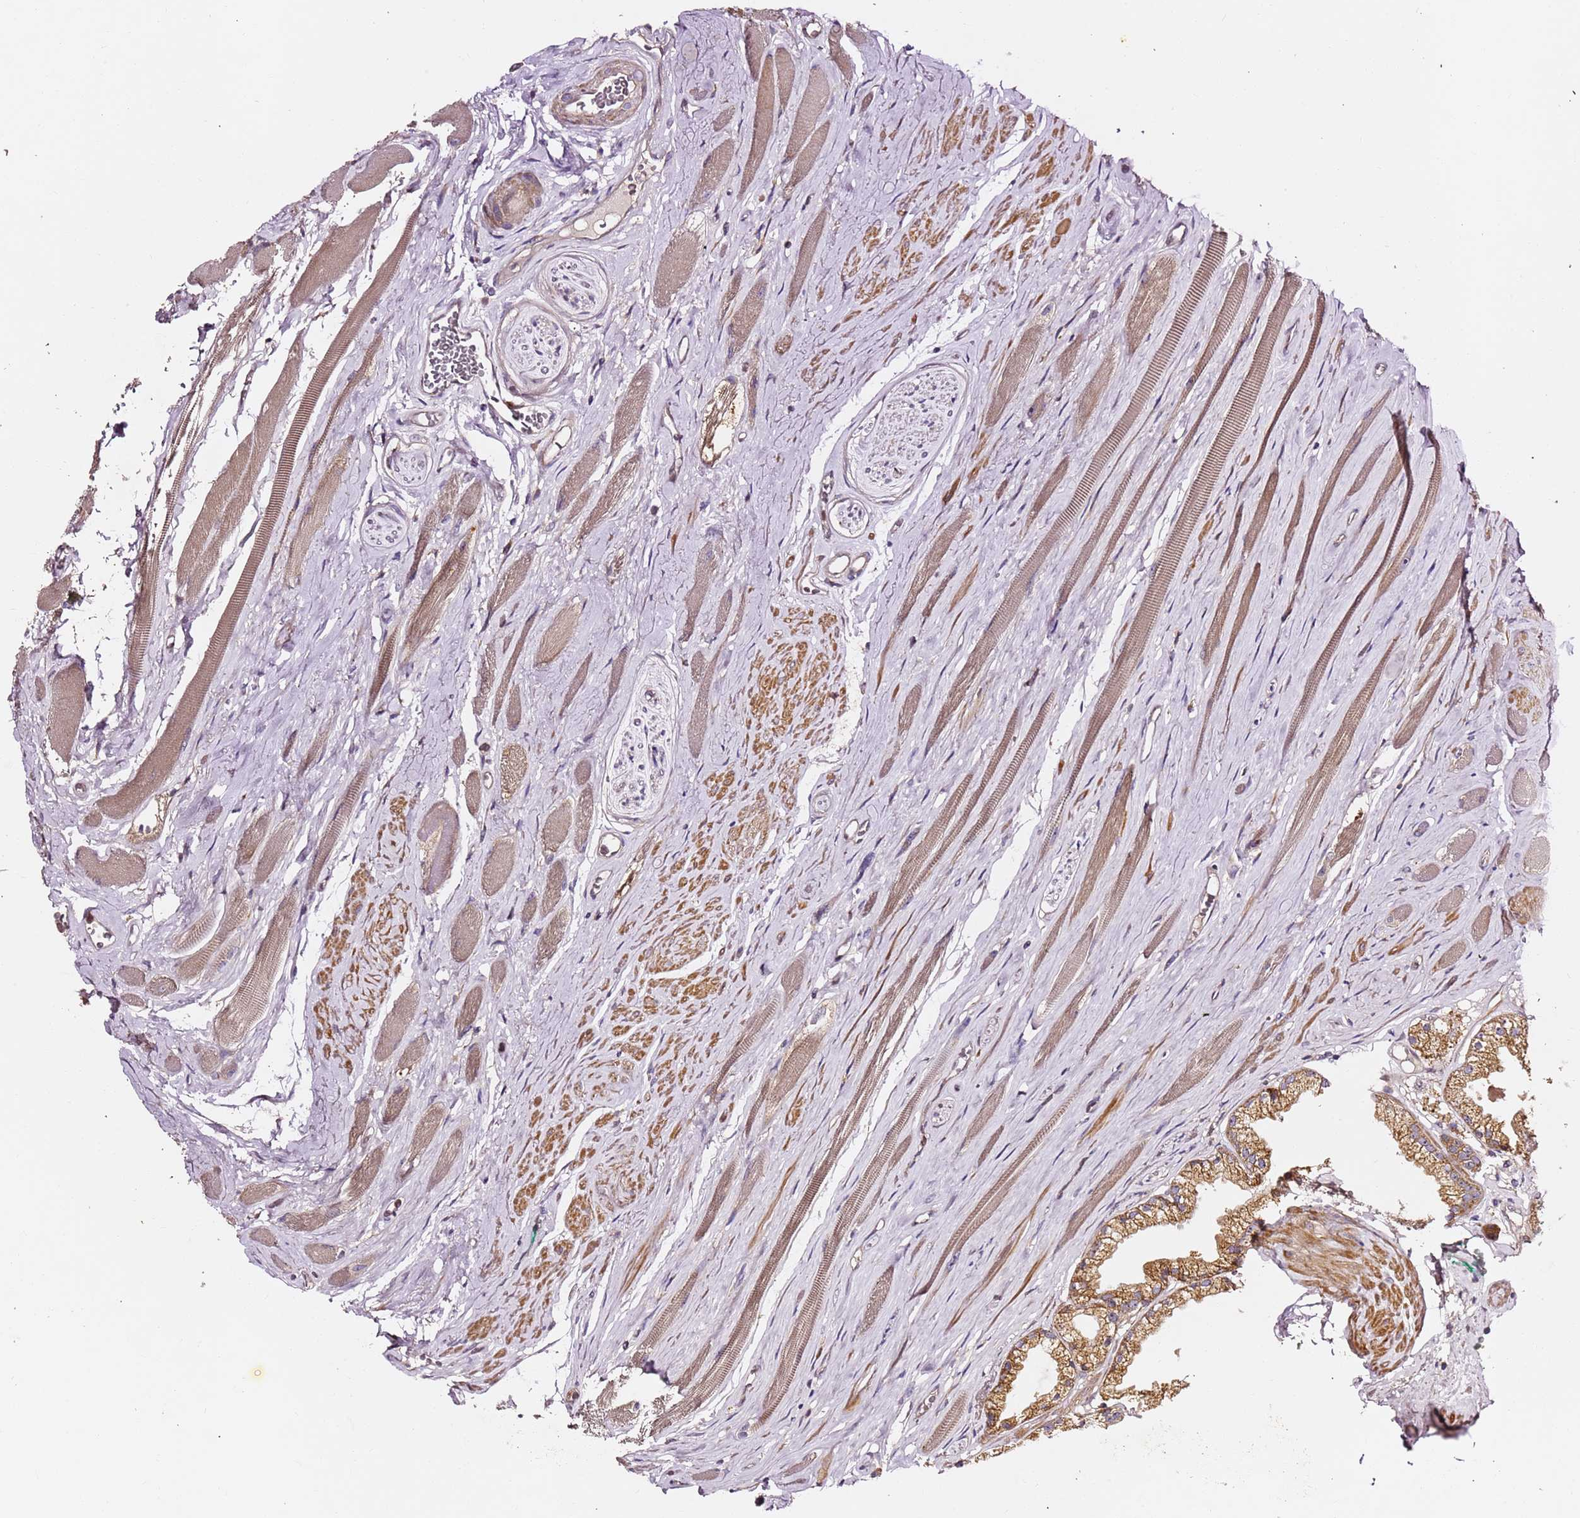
{"staining": {"intensity": "moderate", "quantity": ">75%", "location": "cytoplasmic/membranous"}, "tissue": "prostate cancer", "cell_type": "Tumor cells", "image_type": "cancer", "snomed": [{"axis": "morphology", "description": "Adenocarcinoma, High grade"}, {"axis": "topography", "description": "Prostate"}], "caption": "Immunohistochemistry (DAB (3,3'-diaminobenzidine)) staining of human prostate cancer exhibits moderate cytoplasmic/membranous protein staining in about >75% of tumor cells.", "gene": "HSD17B7", "patient": {"sex": "male", "age": 67}}